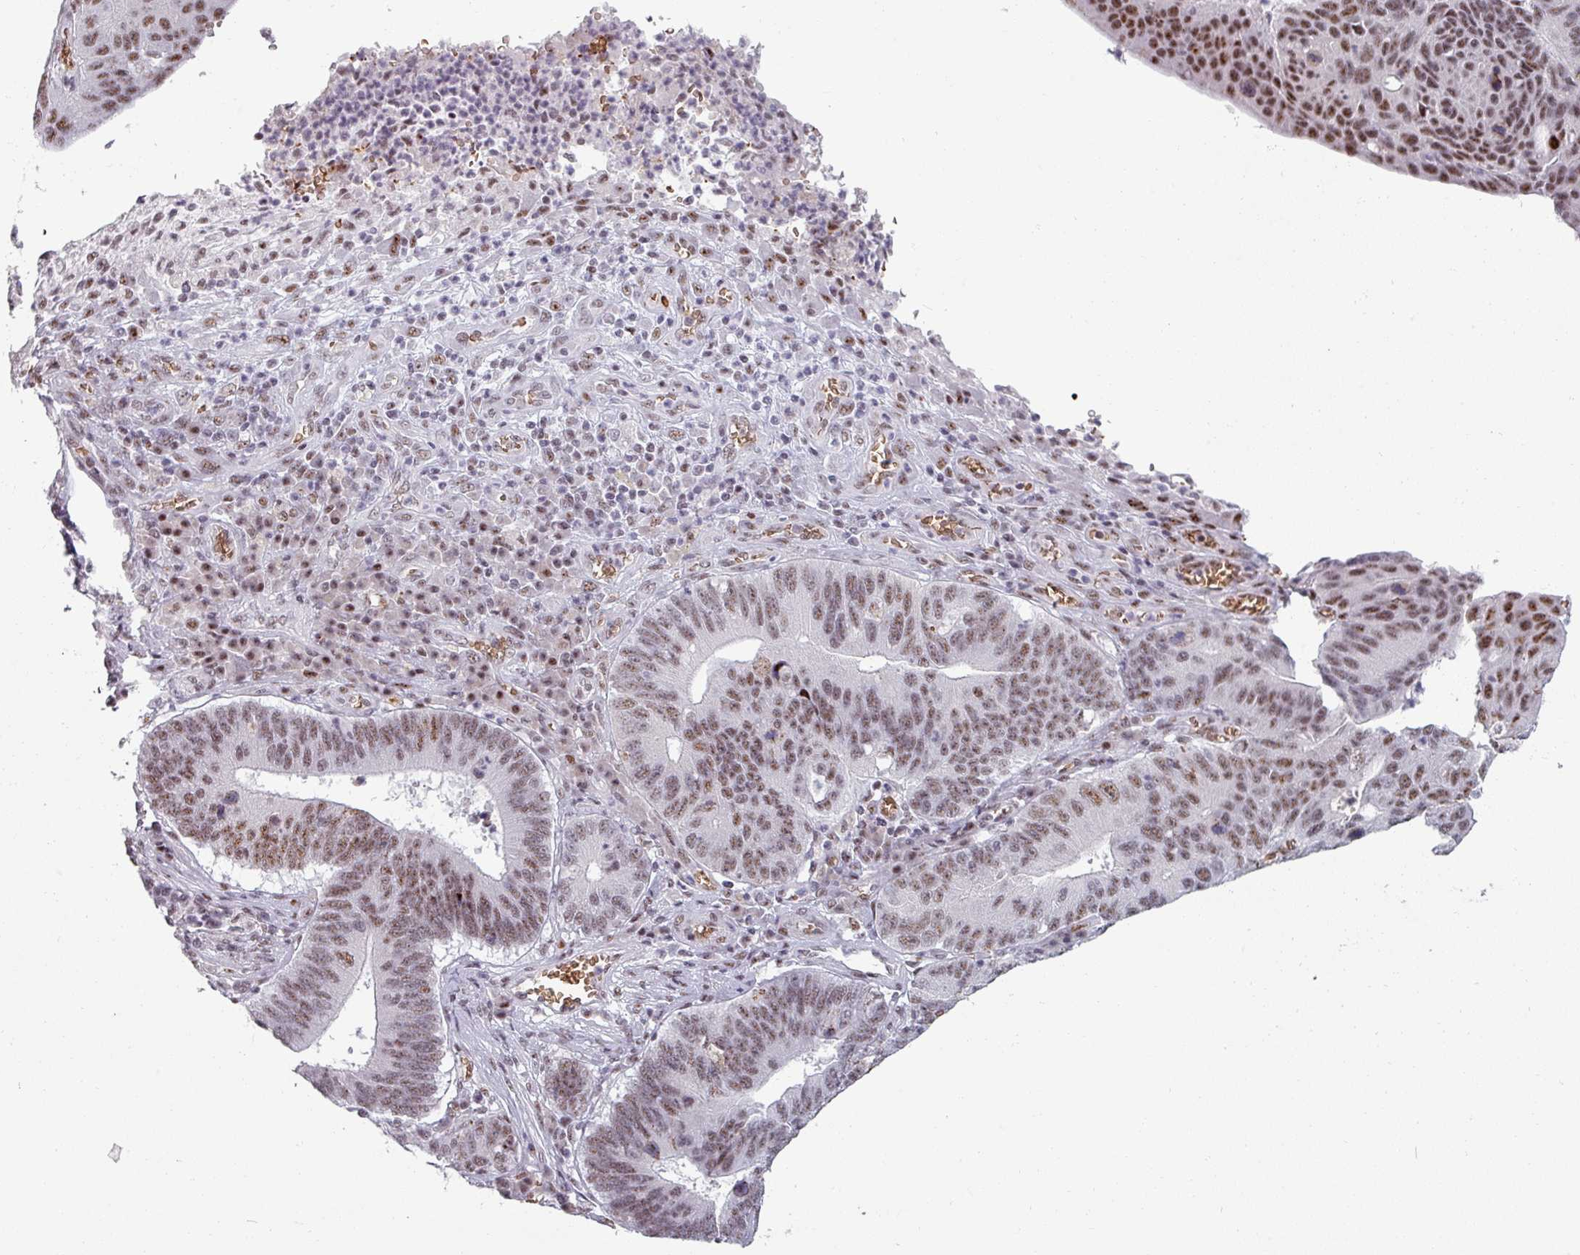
{"staining": {"intensity": "strong", "quantity": ">75%", "location": "nuclear"}, "tissue": "stomach cancer", "cell_type": "Tumor cells", "image_type": "cancer", "snomed": [{"axis": "morphology", "description": "Adenocarcinoma, NOS"}, {"axis": "topography", "description": "Stomach"}], "caption": "A photomicrograph of human stomach adenocarcinoma stained for a protein demonstrates strong nuclear brown staining in tumor cells.", "gene": "NCOR1", "patient": {"sex": "male", "age": 59}}